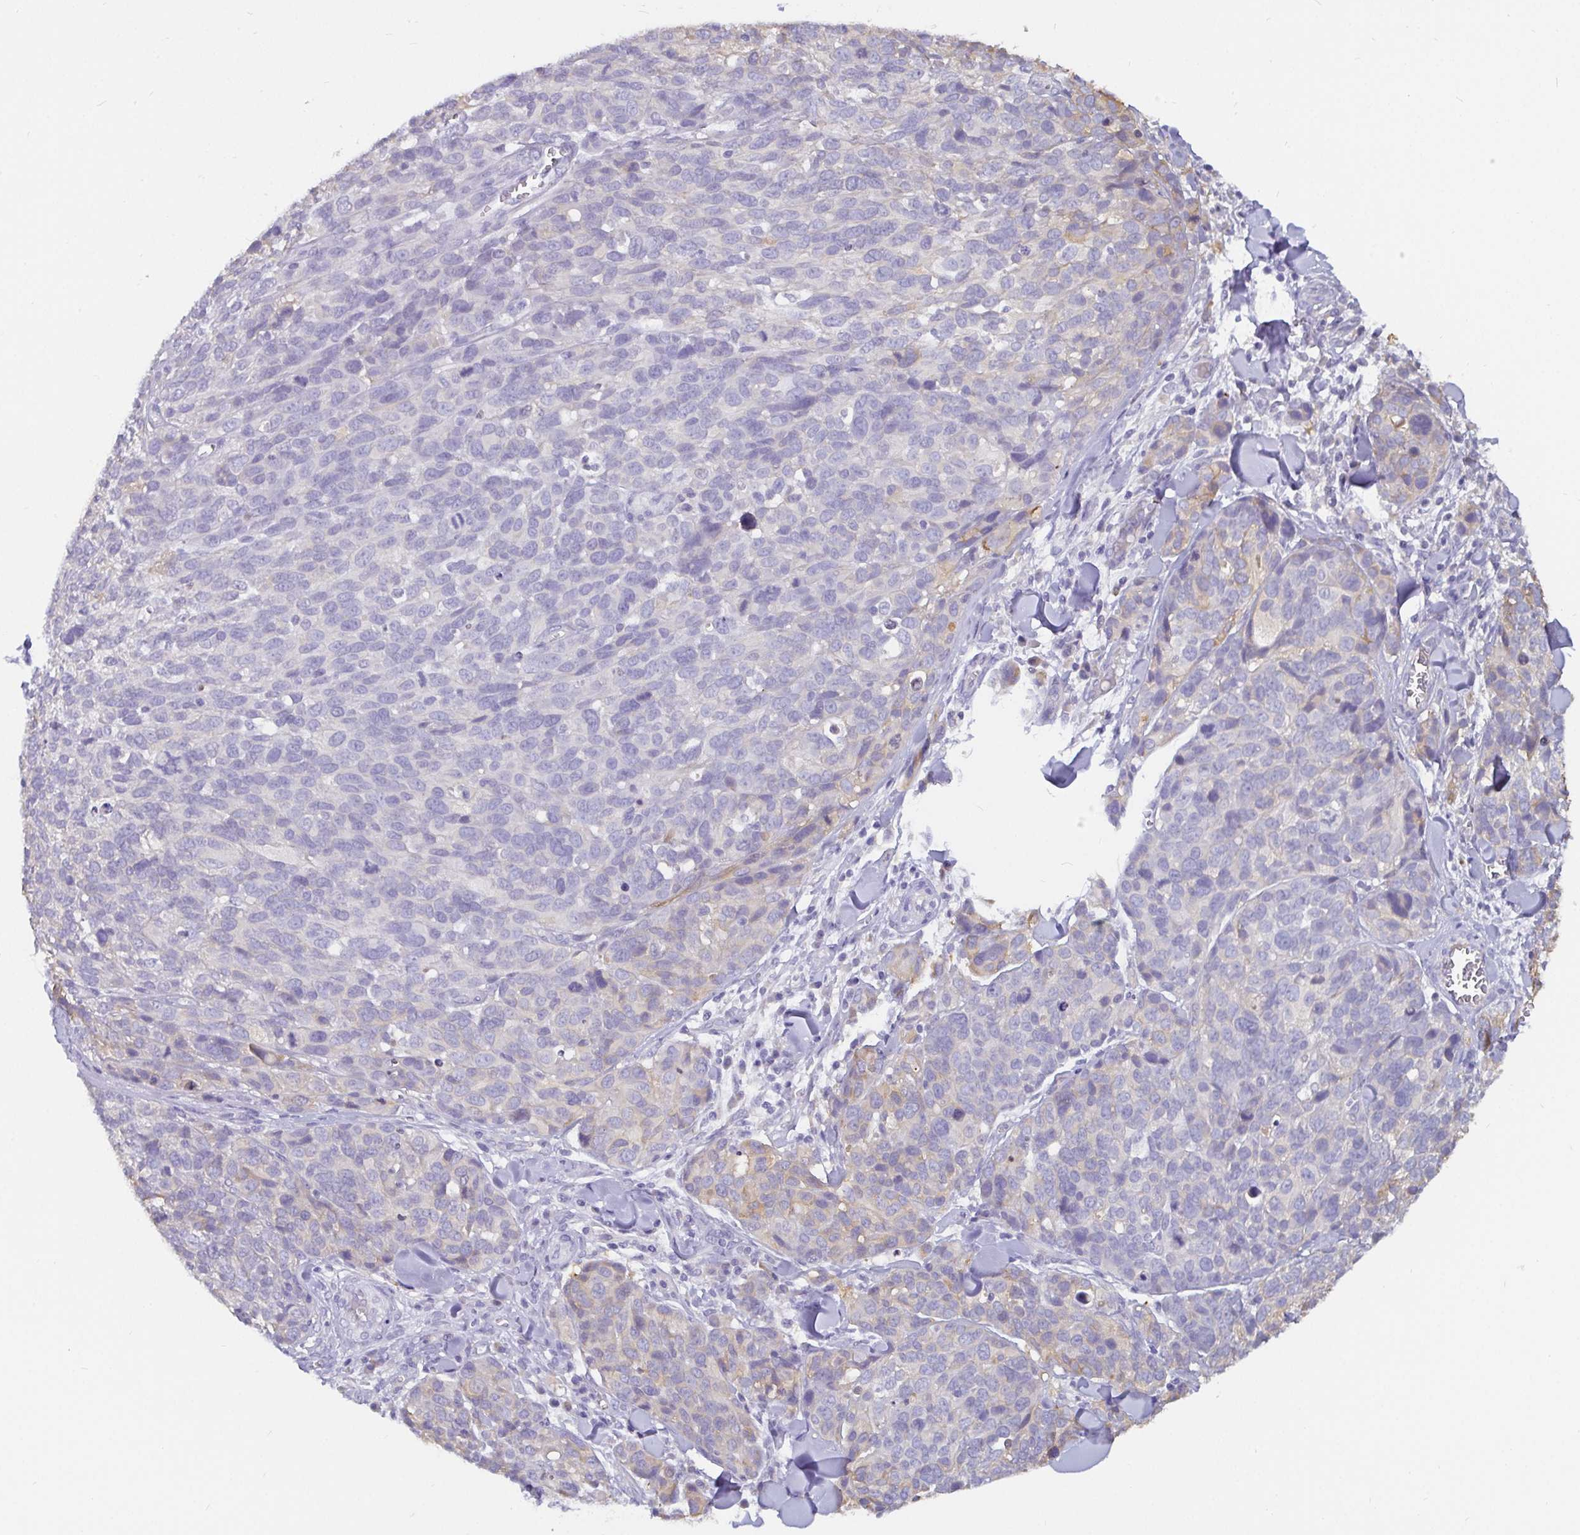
{"staining": {"intensity": "negative", "quantity": "none", "location": "none"}, "tissue": "melanoma", "cell_type": "Tumor cells", "image_type": "cancer", "snomed": [{"axis": "morphology", "description": "Malignant melanoma, NOS"}, {"axis": "topography", "description": "Skin"}], "caption": "Tumor cells are negative for brown protein staining in malignant melanoma.", "gene": "ADAMTS6", "patient": {"sex": "male", "age": 51}}